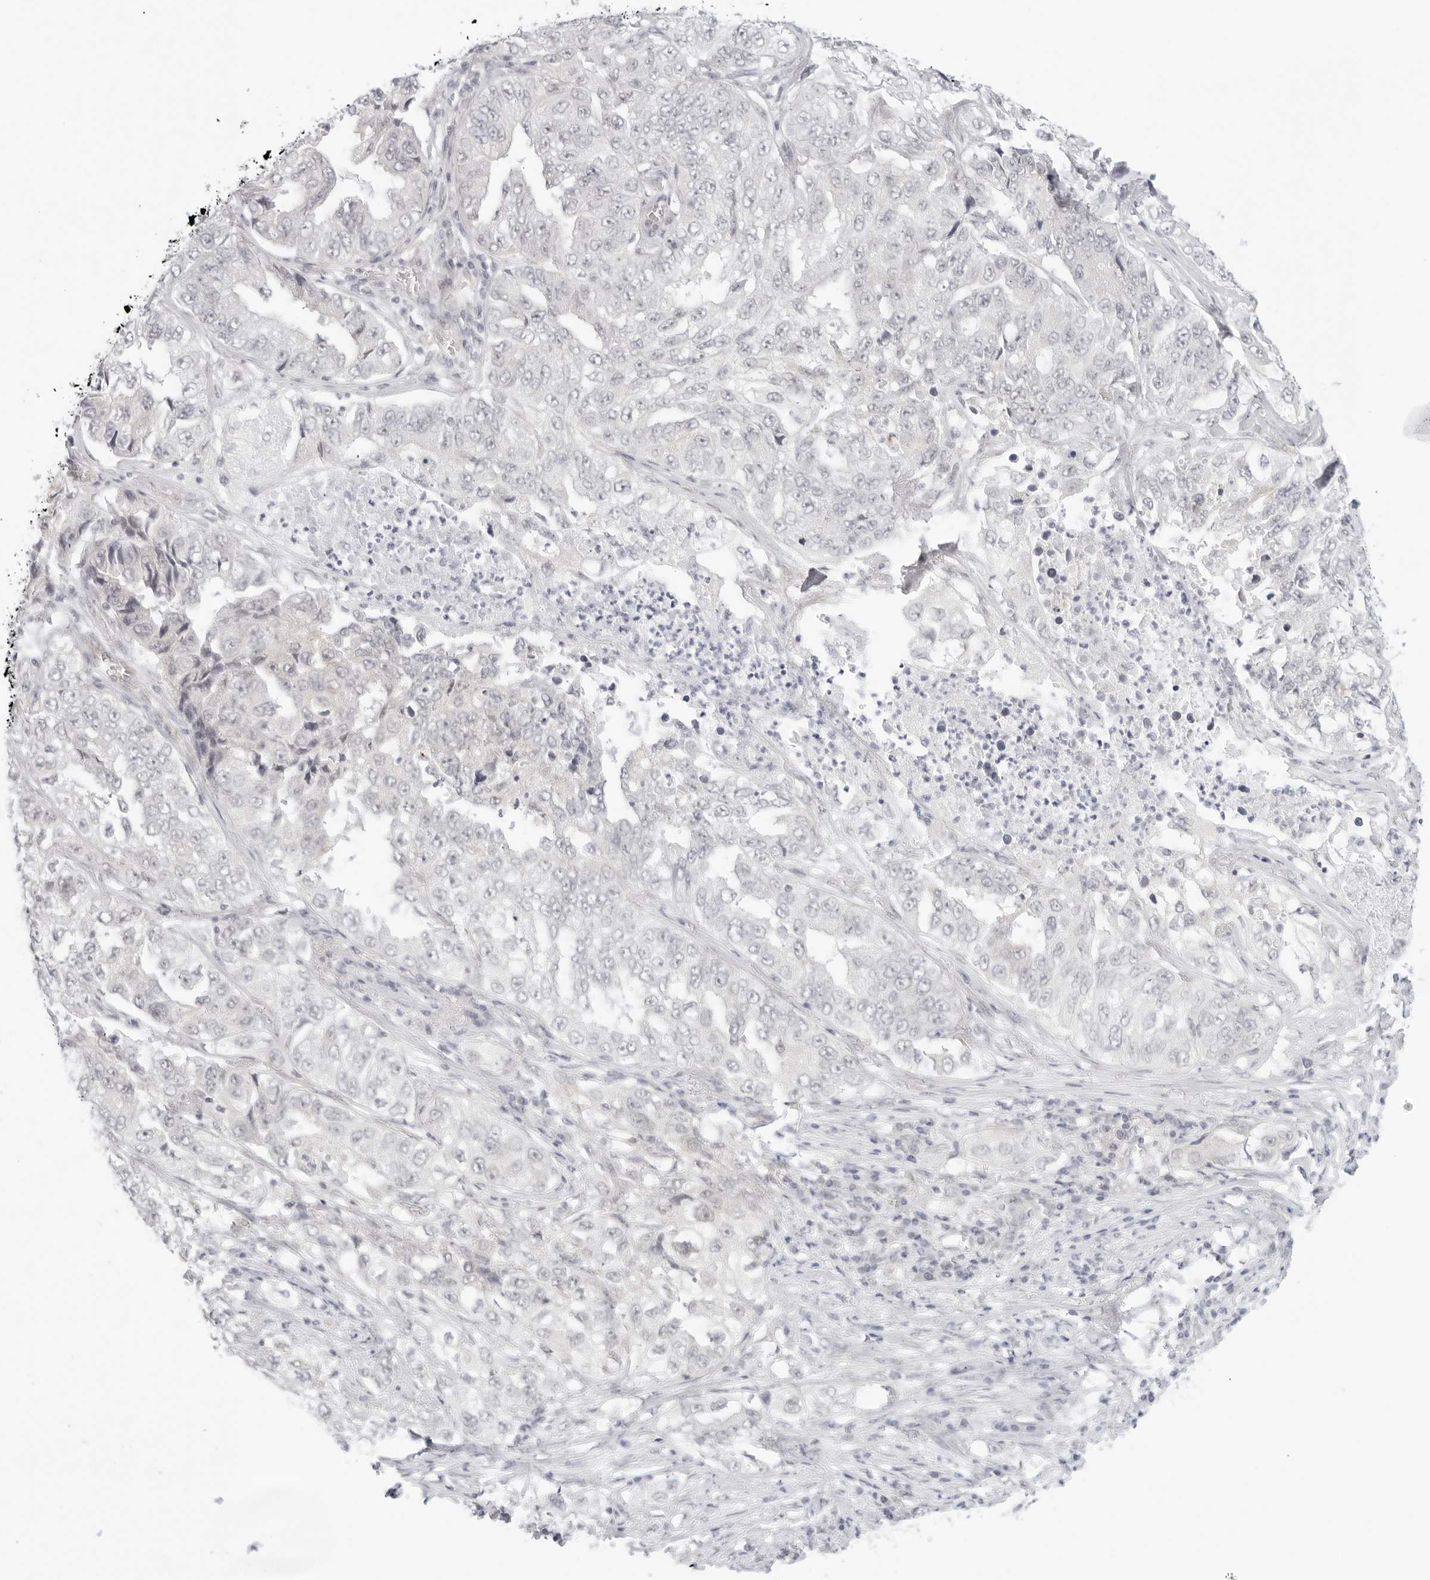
{"staining": {"intensity": "negative", "quantity": "none", "location": "none"}, "tissue": "lung cancer", "cell_type": "Tumor cells", "image_type": "cancer", "snomed": [{"axis": "morphology", "description": "Adenocarcinoma, NOS"}, {"axis": "topography", "description": "Lung"}], "caption": "Immunohistochemistry (IHC) photomicrograph of neoplastic tissue: lung cancer (adenocarcinoma) stained with DAB (3,3'-diaminobenzidine) shows no significant protein expression in tumor cells.", "gene": "MED18", "patient": {"sex": "female", "age": 51}}